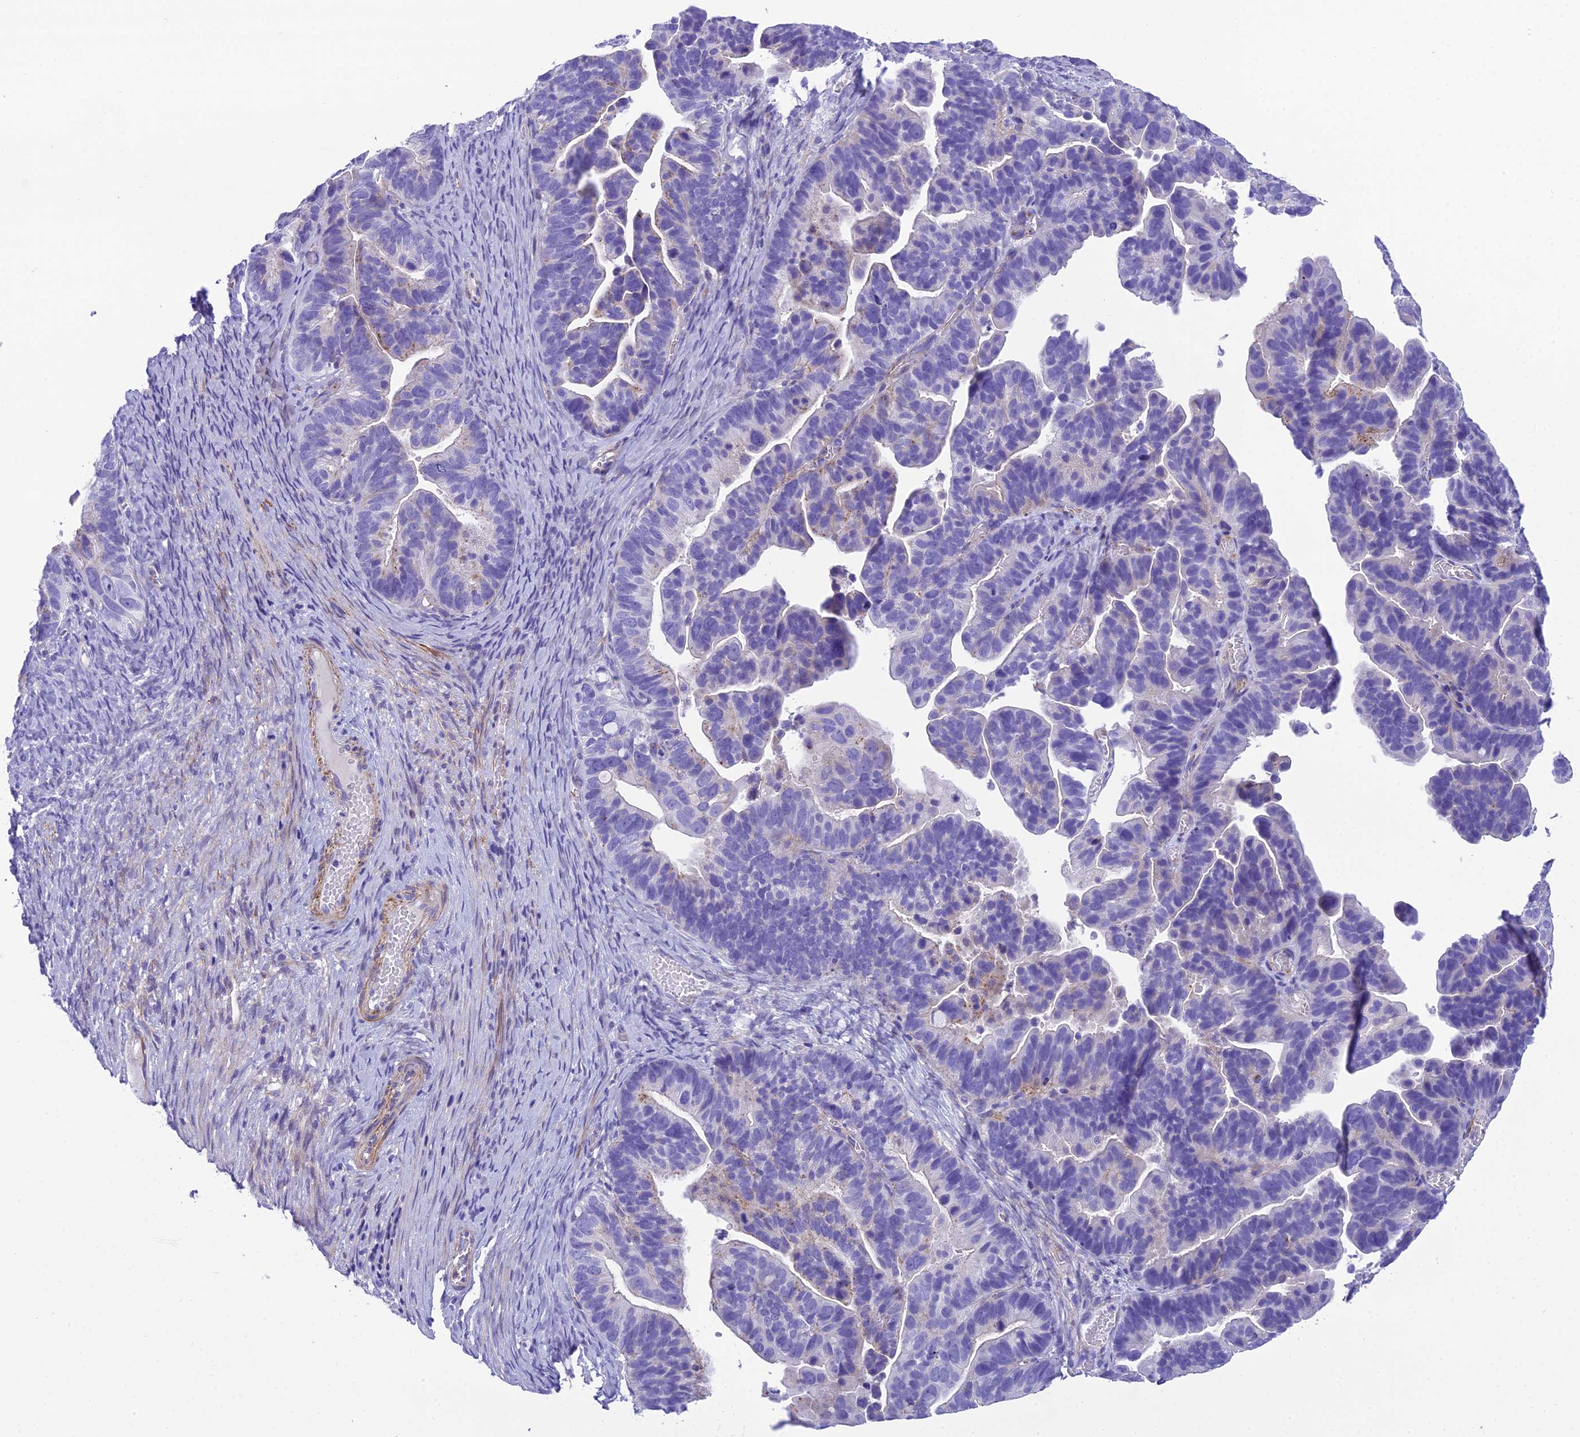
{"staining": {"intensity": "negative", "quantity": "none", "location": "none"}, "tissue": "ovarian cancer", "cell_type": "Tumor cells", "image_type": "cancer", "snomed": [{"axis": "morphology", "description": "Cystadenocarcinoma, serous, NOS"}, {"axis": "topography", "description": "Ovary"}], "caption": "Tumor cells are negative for brown protein staining in serous cystadenocarcinoma (ovarian). The staining was performed using DAB (3,3'-diaminobenzidine) to visualize the protein expression in brown, while the nuclei were stained in blue with hematoxylin (Magnification: 20x).", "gene": "GFRA1", "patient": {"sex": "female", "age": 56}}